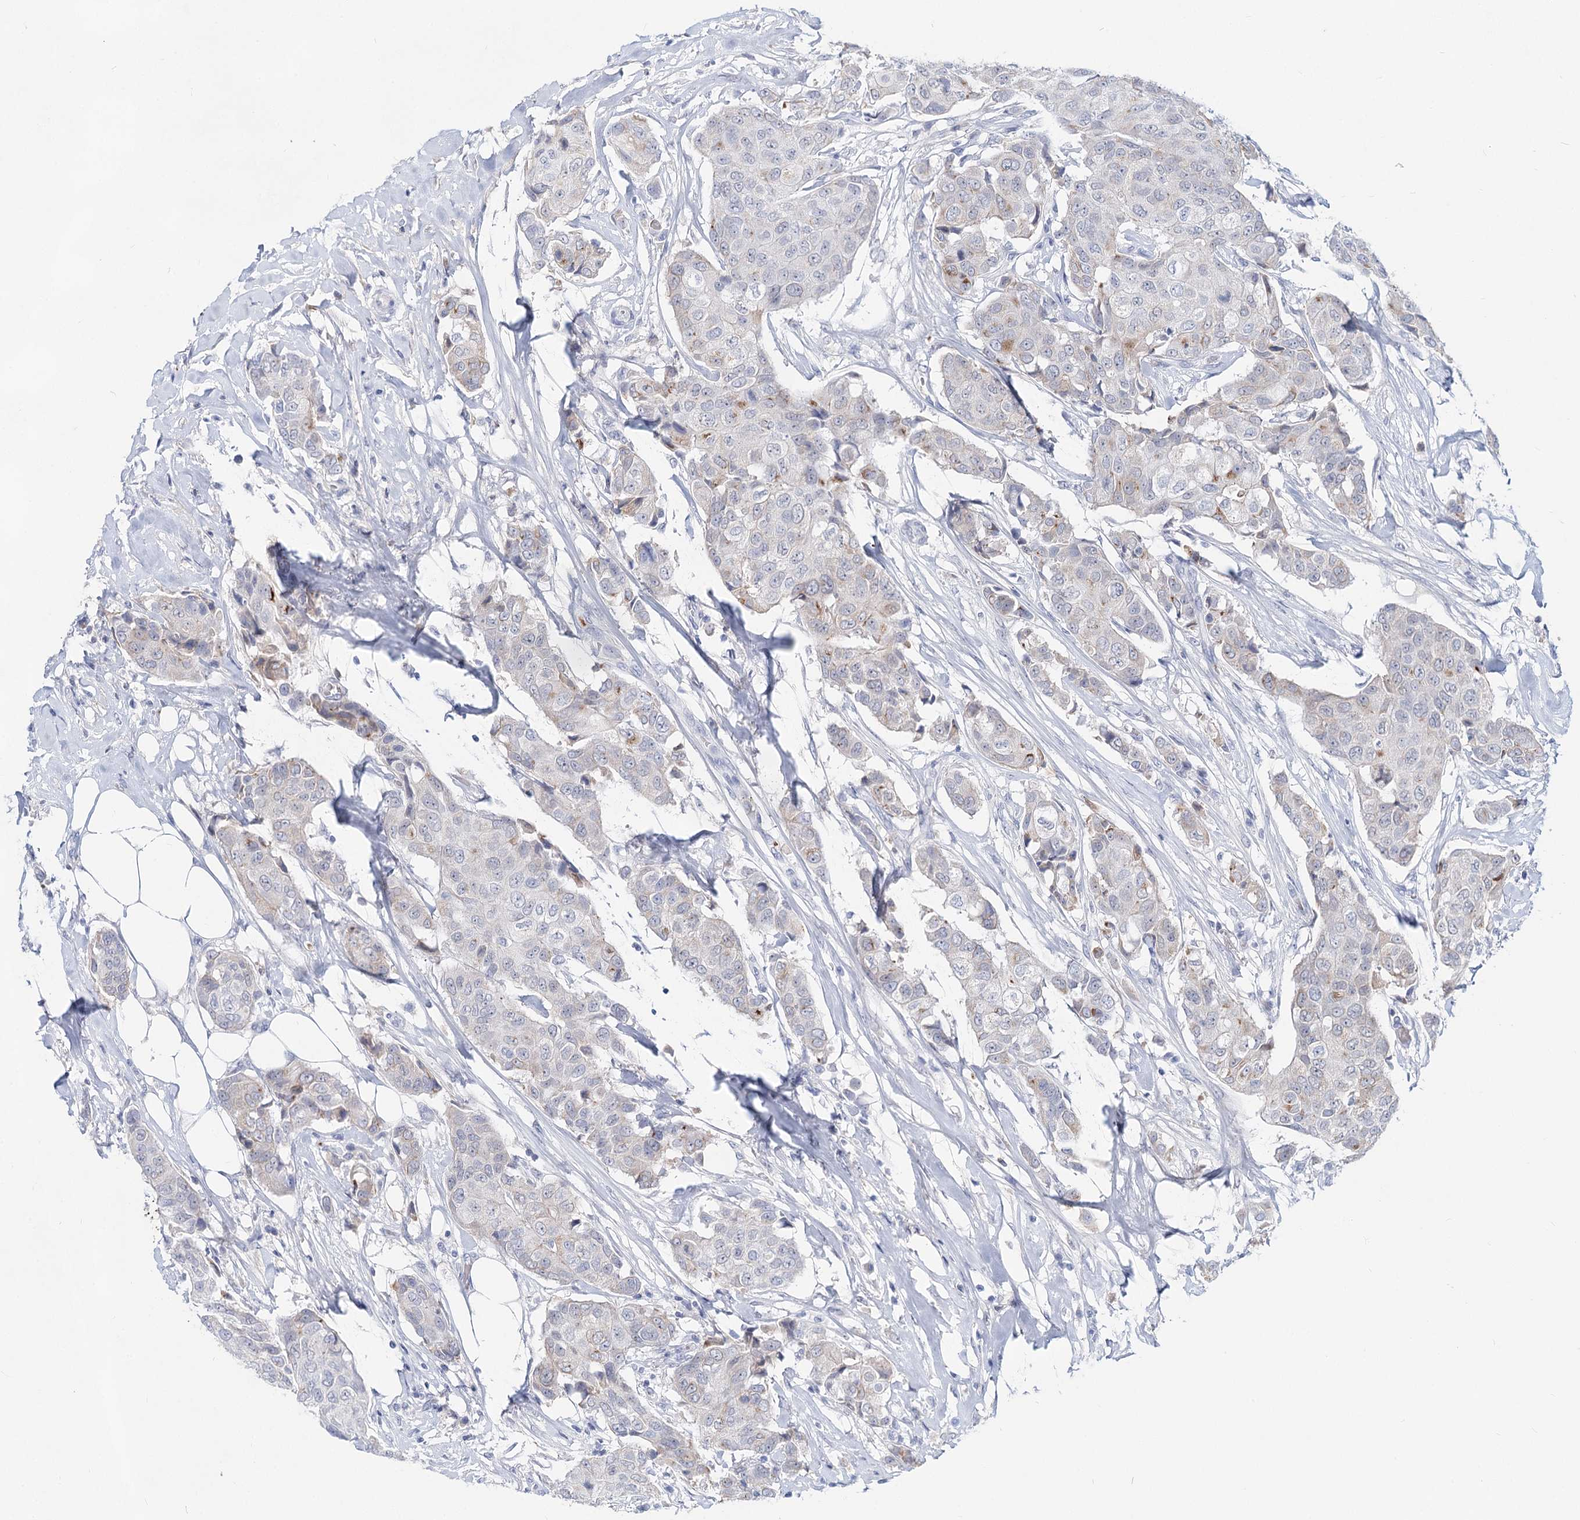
{"staining": {"intensity": "weak", "quantity": "<25%", "location": "cytoplasmic/membranous"}, "tissue": "breast cancer", "cell_type": "Tumor cells", "image_type": "cancer", "snomed": [{"axis": "morphology", "description": "Duct carcinoma"}, {"axis": "topography", "description": "Breast"}], "caption": "DAB (3,3'-diaminobenzidine) immunohistochemical staining of human breast intraductal carcinoma shows no significant positivity in tumor cells. The staining was performed using DAB (3,3'-diaminobenzidine) to visualize the protein expression in brown, while the nuclei were stained in blue with hematoxylin (Magnification: 20x).", "gene": "TASOR2", "patient": {"sex": "female", "age": 80}}